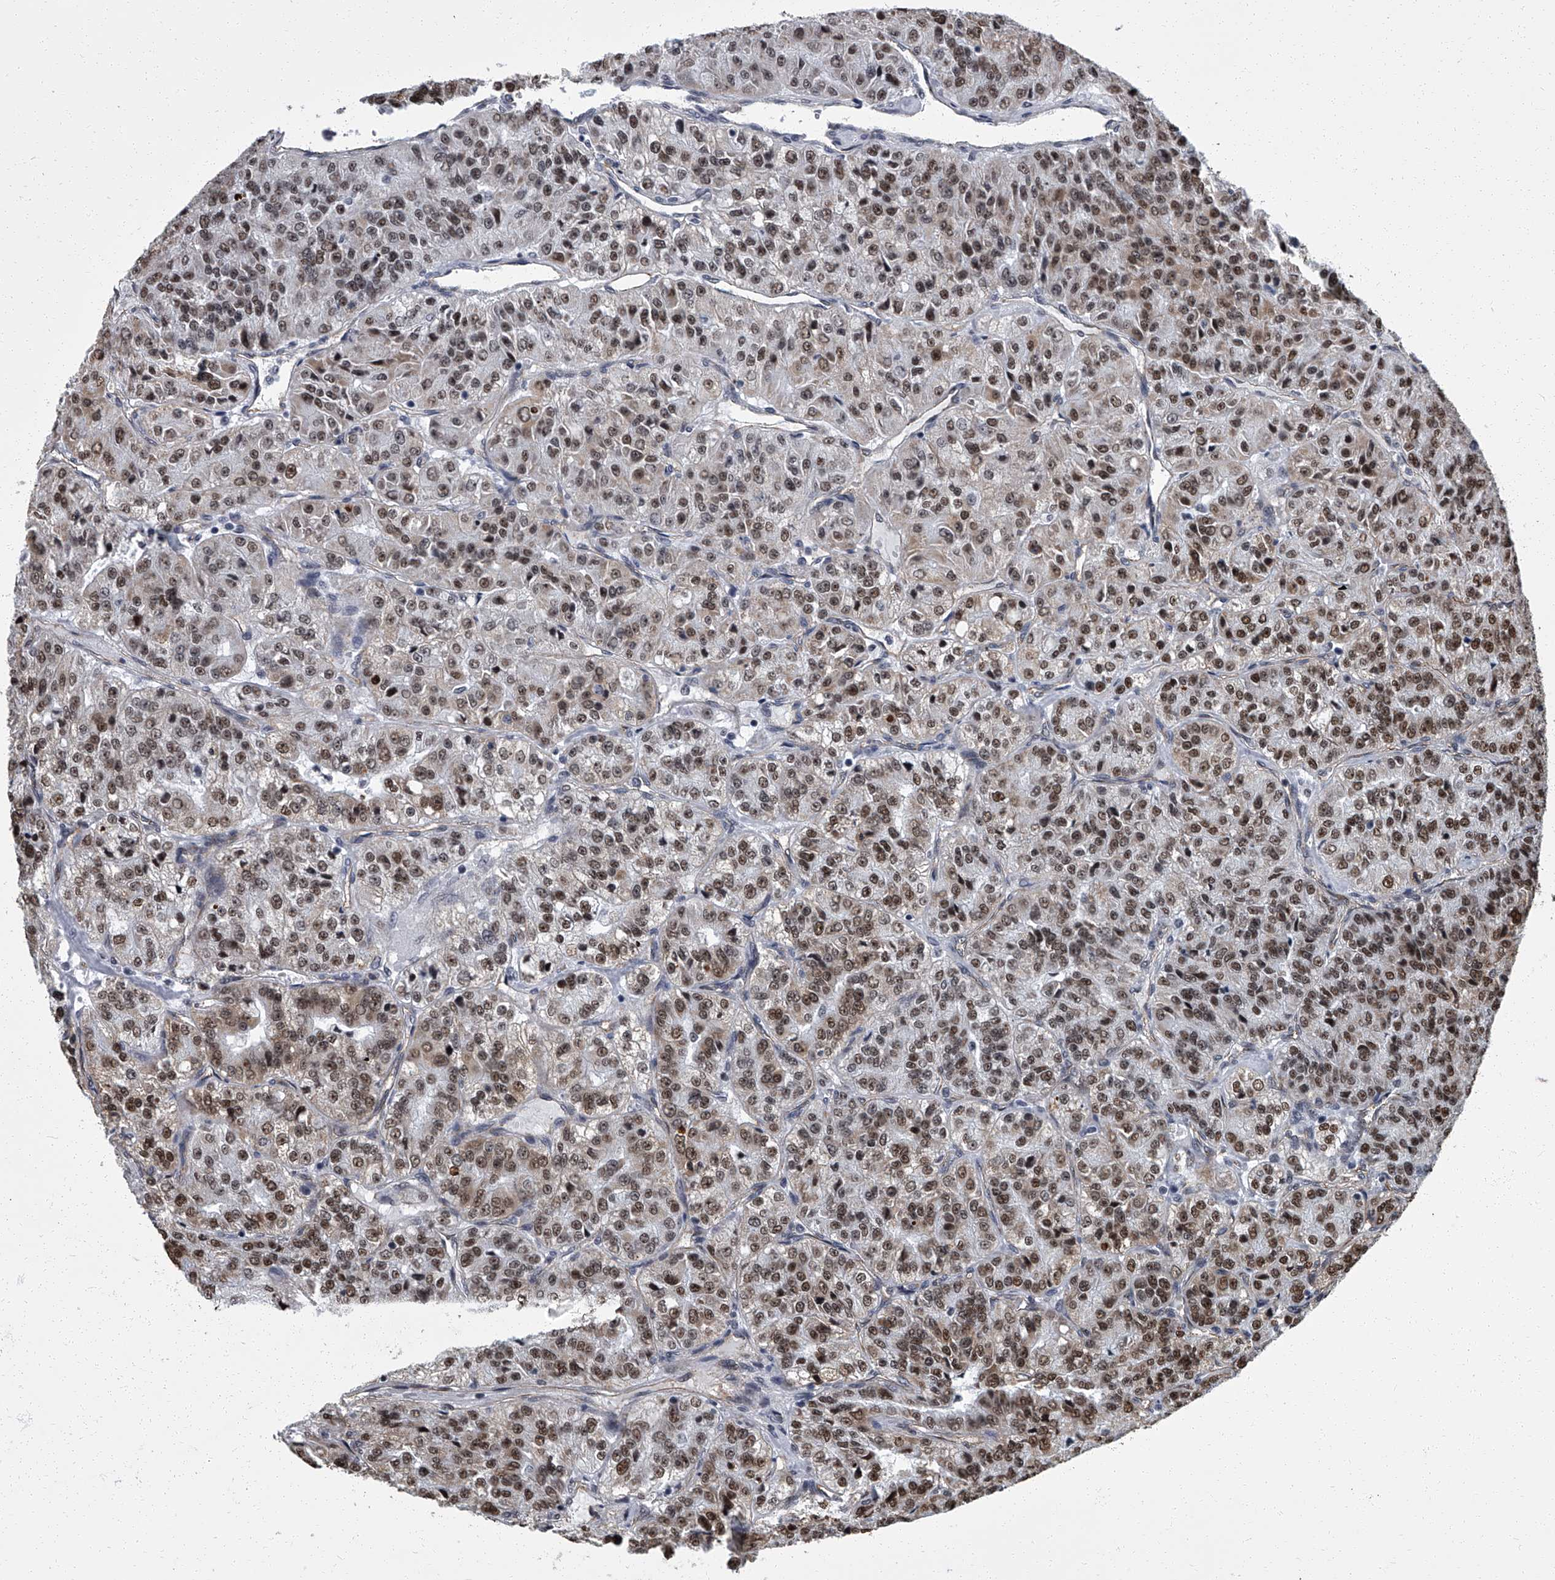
{"staining": {"intensity": "strong", "quantity": "25%-75%", "location": "nuclear"}, "tissue": "renal cancer", "cell_type": "Tumor cells", "image_type": "cancer", "snomed": [{"axis": "morphology", "description": "Adenocarcinoma, NOS"}, {"axis": "topography", "description": "Kidney"}], "caption": "The histopathology image reveals a brown stain indicating the presence of a protein in the nuclear of tumor cells in renal adenocarcinoma. (DAB (3,3'-diaminobenzidine) IHC, brown staining for protein, blue staining for nuclei).", "gene": "ZNF518B", "patient": {"sex": "female", "age": 63}}